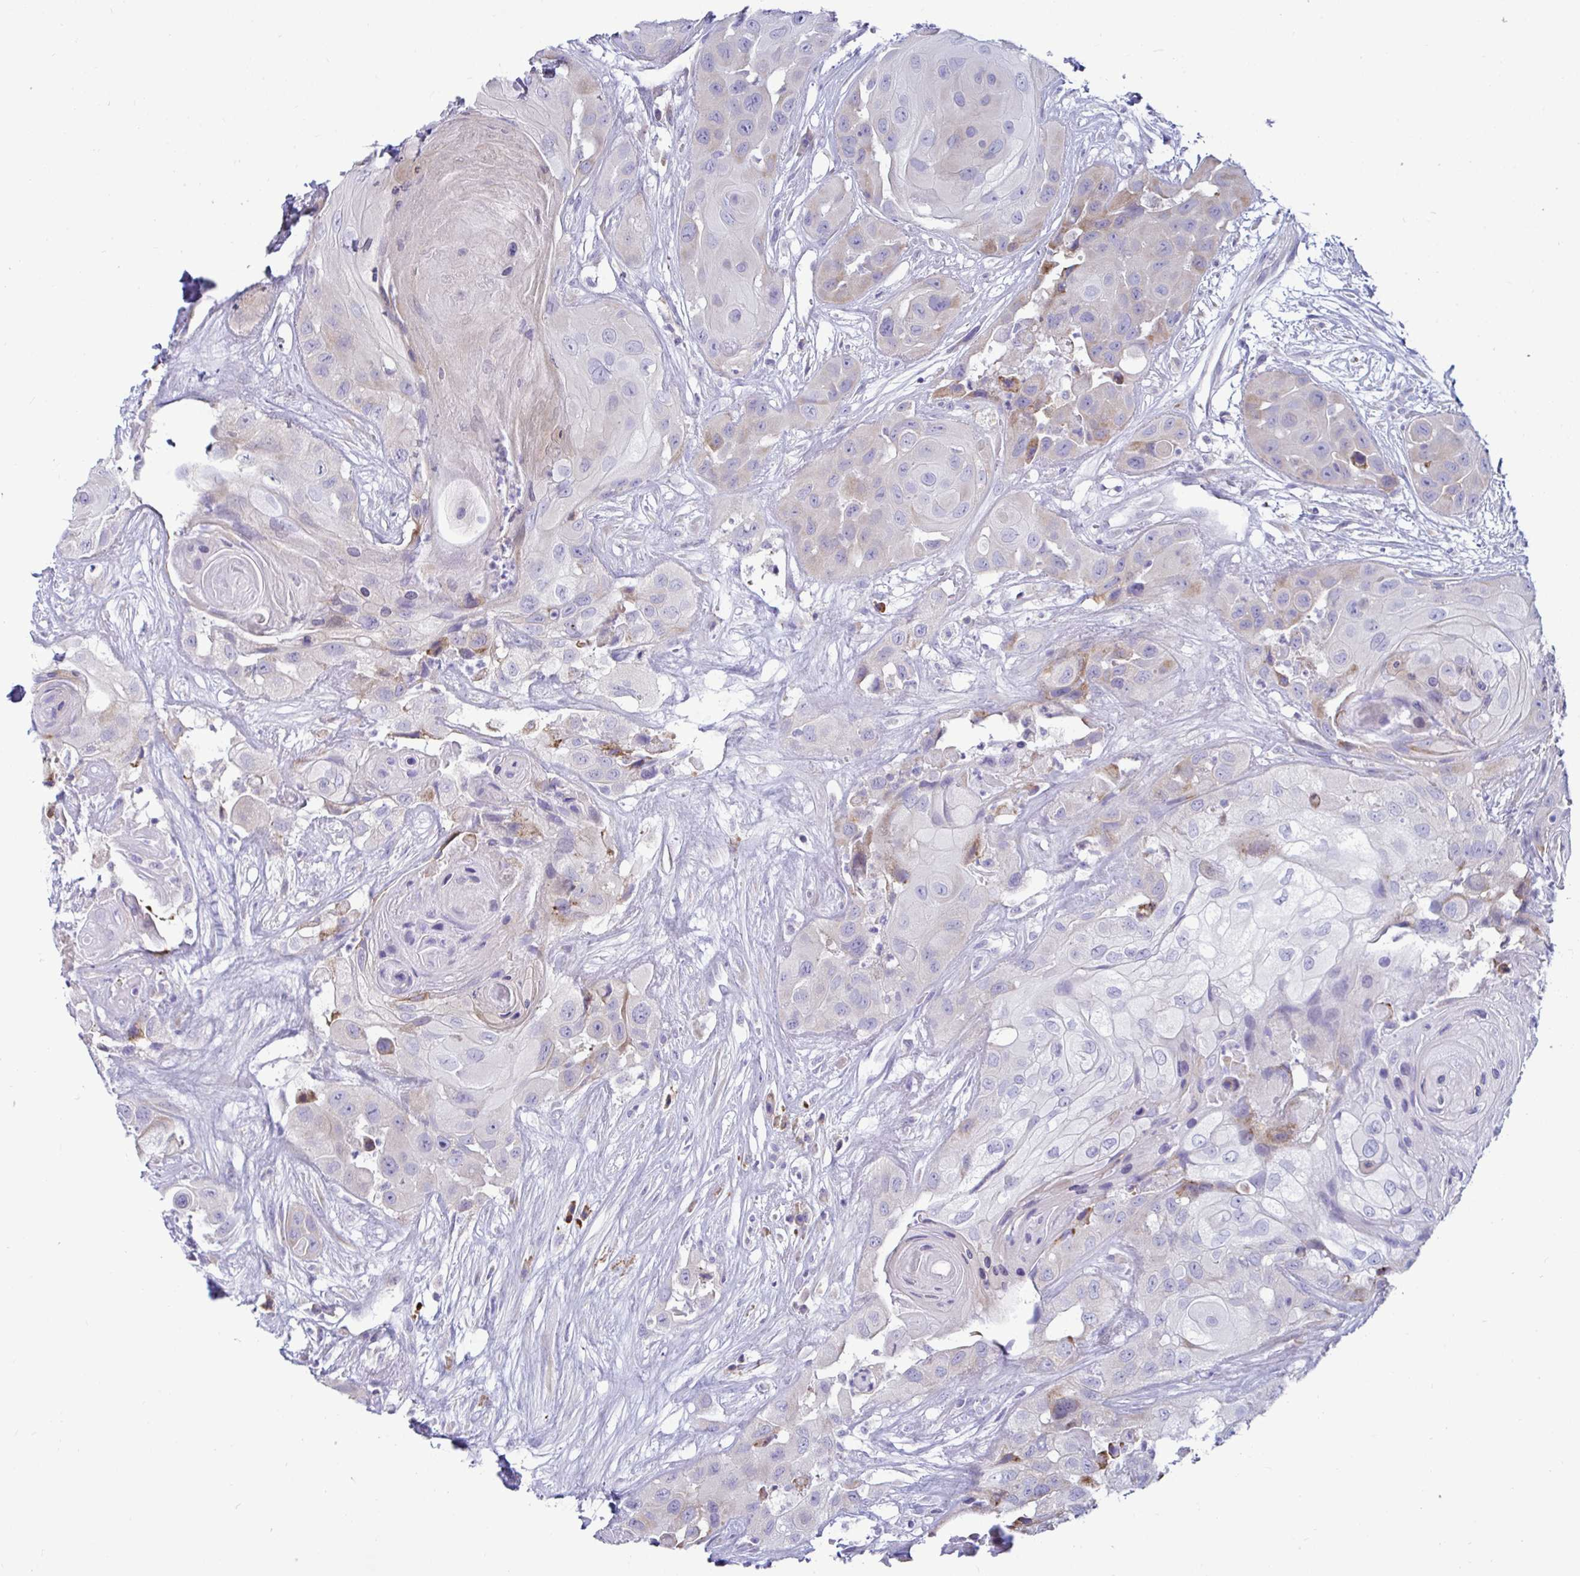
{"staining": {"intensity": "negative", "quantity": "none", "location": "none"}, "tissue": "head and neck cancer", "cell_type": "Tumor cells", "image_type": "cancer", "snomed": [{"axis": "morphology", "description": "Squamous cell carcinoma, NOS"}, {"axis": "topography", "description": "Head-Neck"}], "caption": "The immunohistochemistry photomicrograph has no significant positivity in tumor cells of head and neck squamous cell carcinoma tissue.", "gene": "TFPI2", "patient": {"sex": "male", "age": 83}}